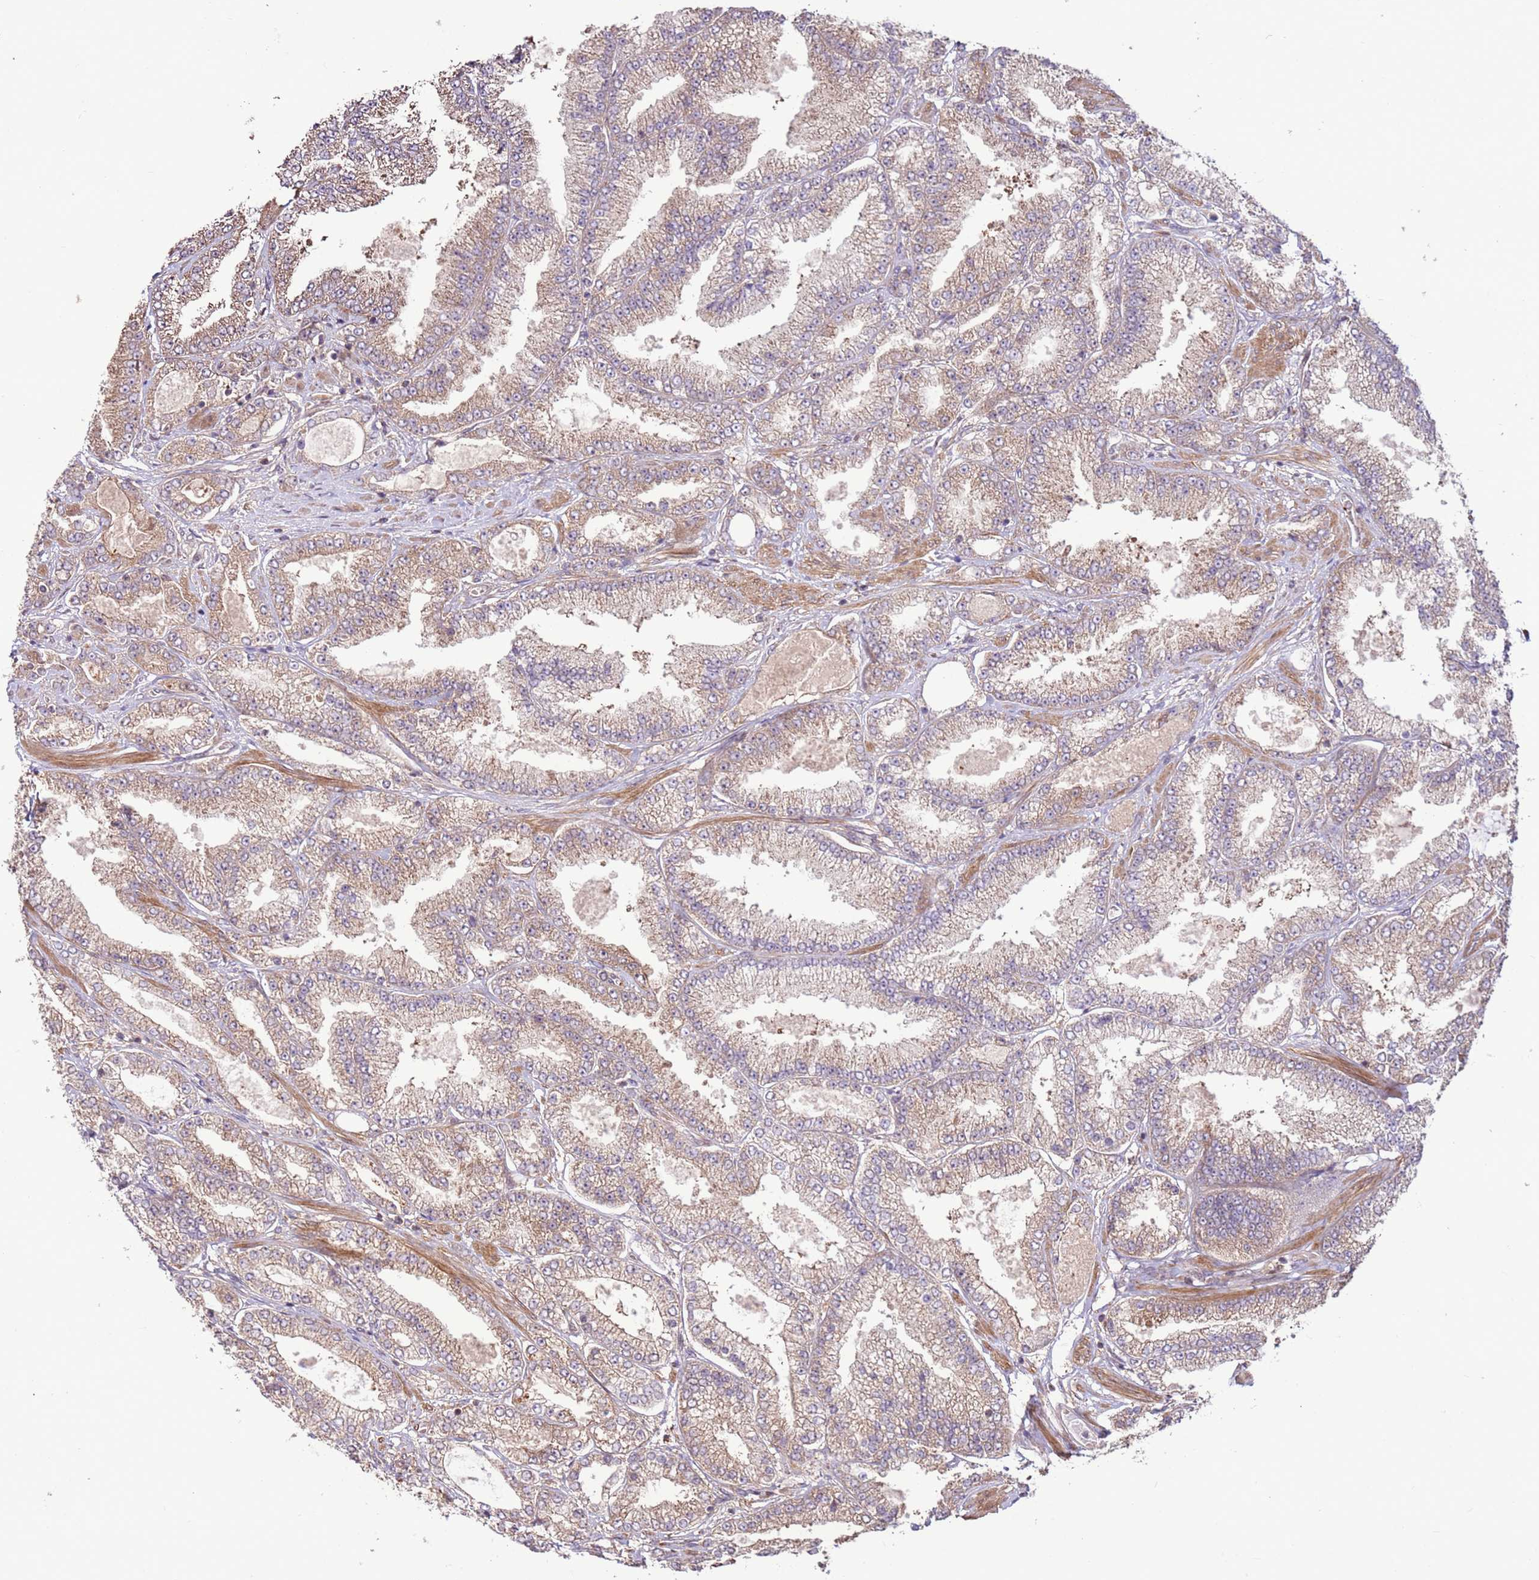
{"staining": {"intensity": "weak", "quantity": "<25%", "location": "cytoplasmic/membranous"}, "tissue": "prostate cancer", "cell_type": "Tumor cells", "image_type": "cancer", "snomed": [{"axis": "morphology", "description": "Adenocarcinoma, High grade"}, {"axis": "topography", "description": "Prostate"}], "caption": "Tumor cells are negative for protein expression in human prostate cancer.", "gene": "CCDC112", "patient": {"sex": "male", "age": 68}}